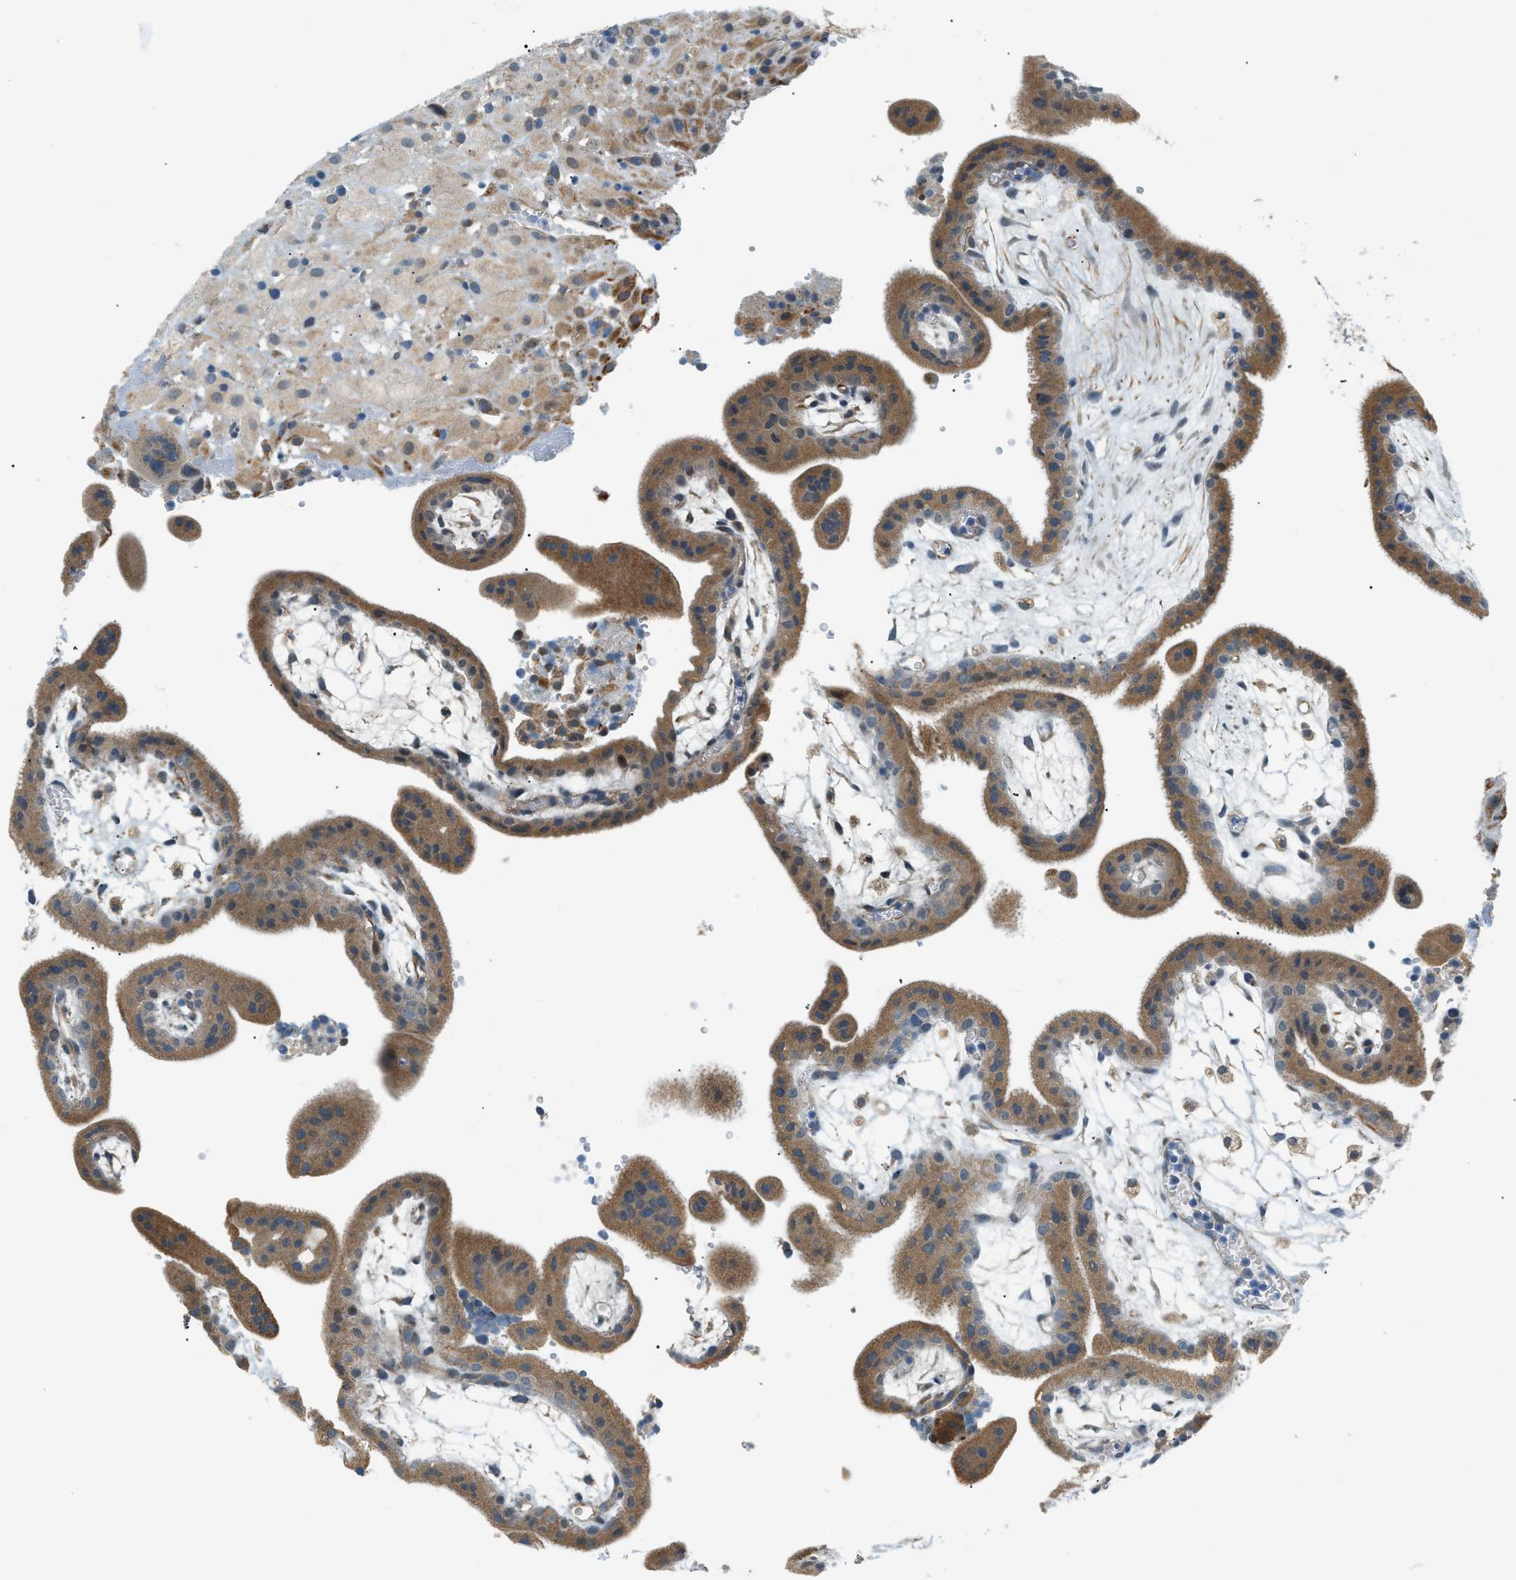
{"staining": {"intensity": "moderate", "quantity": ">75%", "location": "cytoplasmic/membranous"}, "tissue": "placenta", "cell_type": "Decidual cells", "image_type": "normal", "snomed": [{"axis": "morphology", "description": "Normal tissue, NOS"}, {"axis": "topography", "description": "Placenta"}], "caption": "Human placenta stained for a protein (brown) shows moderate cytoplasmic/membranous positive expression in approximately >75% of decidual cells.", "gene": "PIGG", "patient": {"sex": "female", "age": 18}}